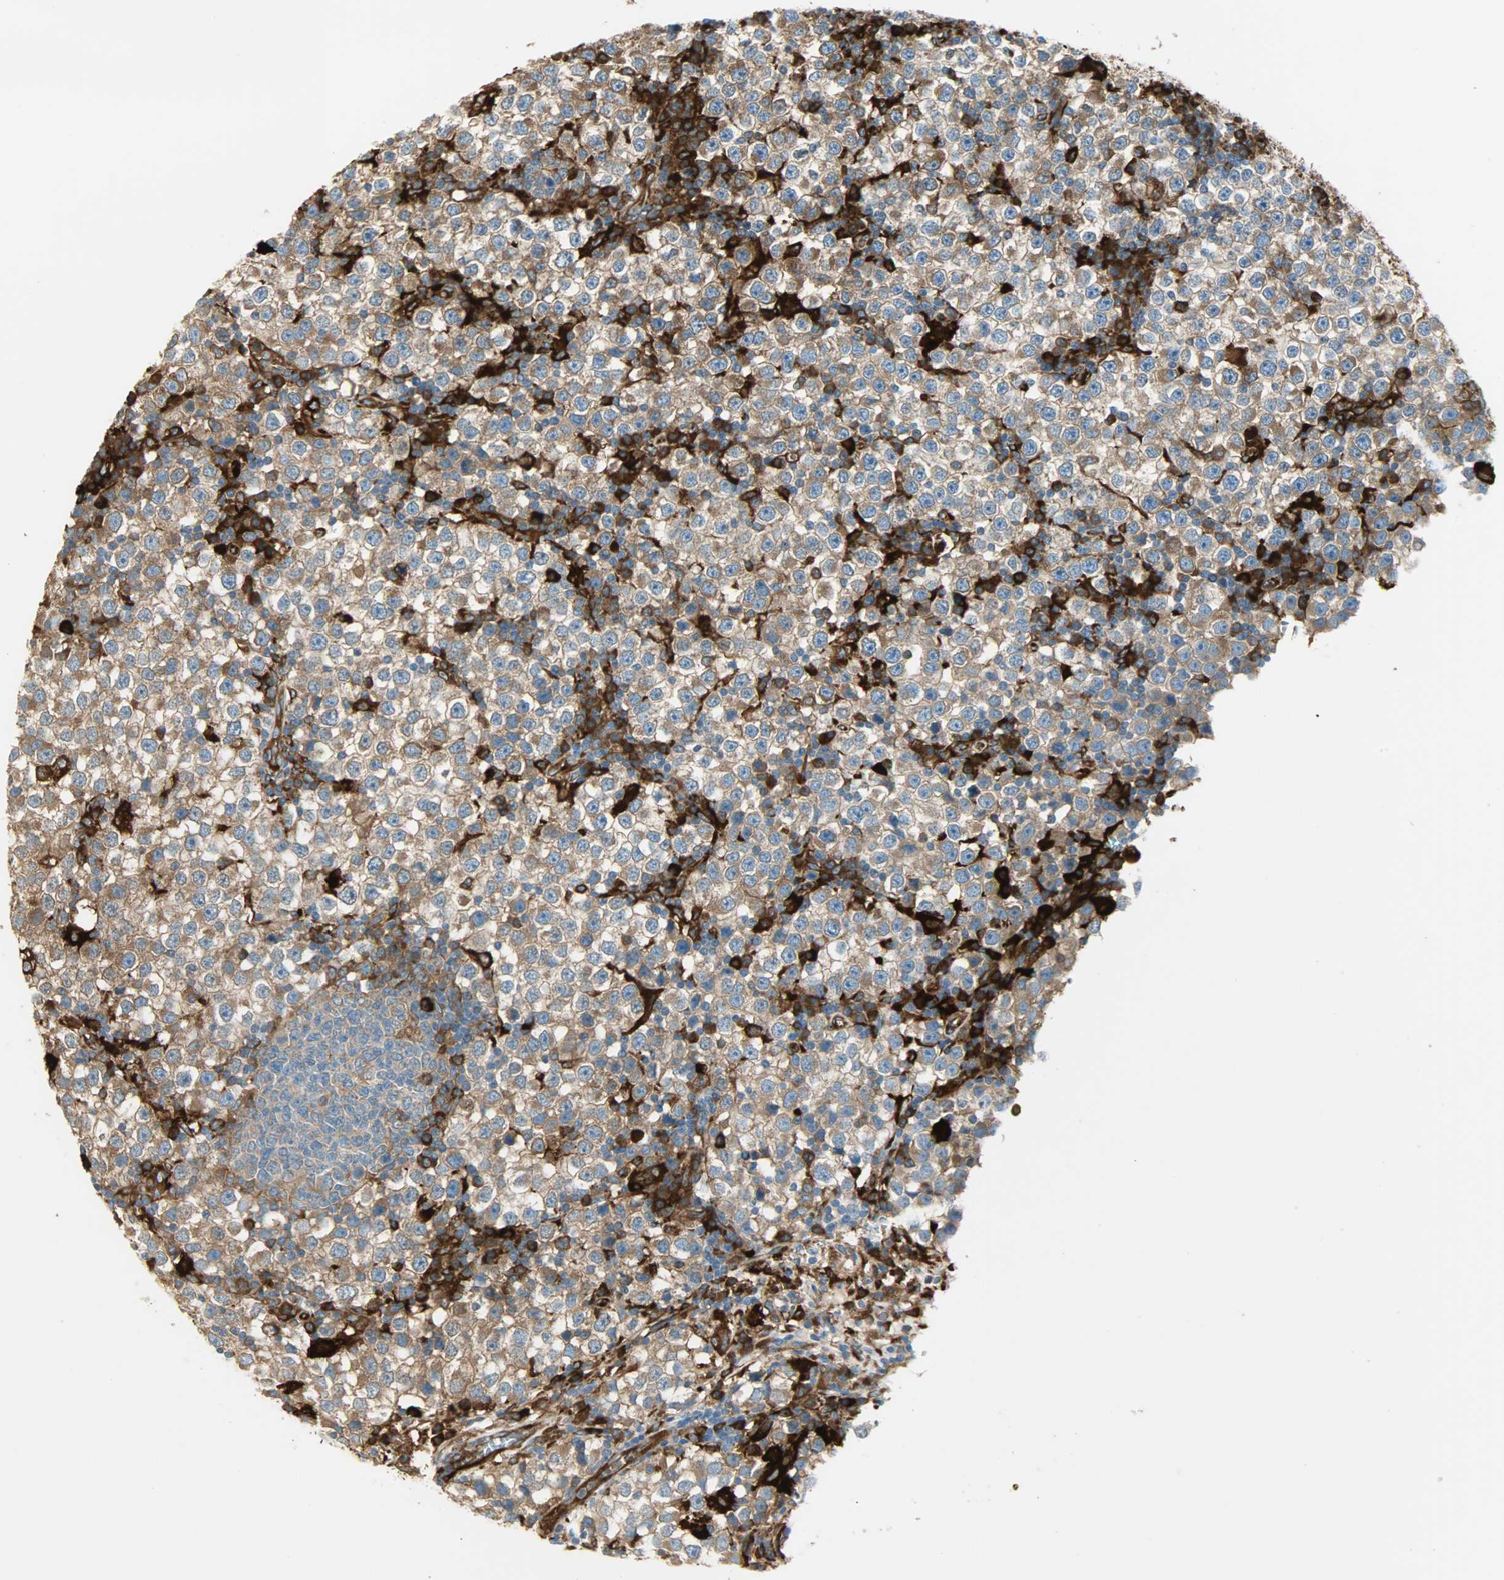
{"staining": {"intensity": "moderate", "quantity": ">75%", "location": "cytoplasmic/membranous"}, "tissue": "testis cancer", "cell_type": "Tumor cells", "image_type": "cancer", "snomed": [{"axis": "morphology", "description": "Seminoma, NOS"}, {"axis": "topography", "description": "Testis"}], "caption": "Moderate cytoplasmic/membranous staining is appreciated in approximately >75% of tumor cells in testis seminoma.", "gene": "WARS1", "patient": {"sex": "male", "age": 65}}